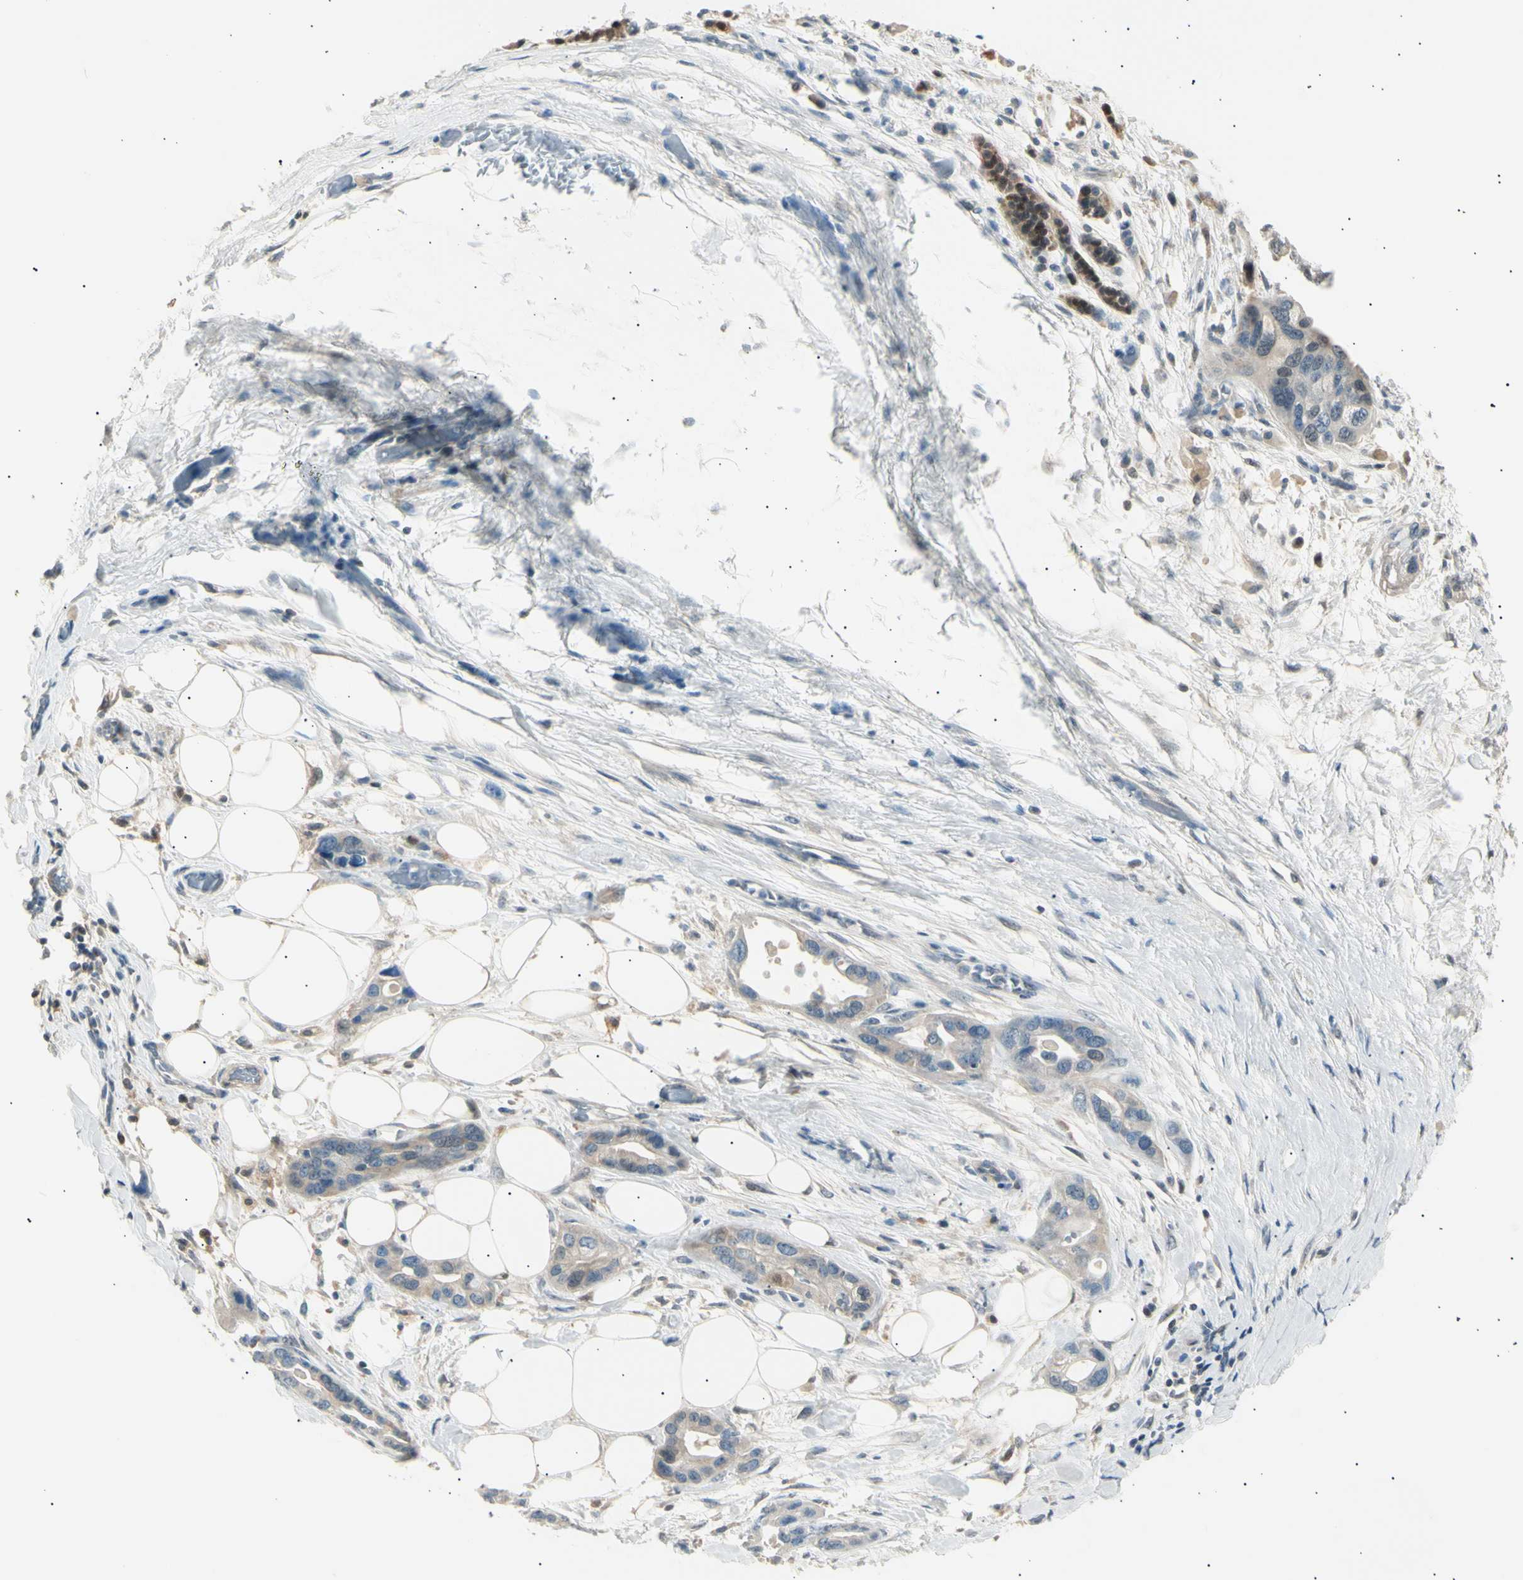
{"staining": {"intensity": "weak", "quantity": ">75%", "location": "cytoplasmic/membranous"}, "tissue": "pancreatic cancer", "cell_type": "Tumor cells", "image_type": "cancer", "snomed": [{"axis": "morphology", "description": "Adenocarcinoma, NOS"}, {"axis": "topography", "description": "Pancreas"}], "caption": "About >75% of tumor cells in adenocarcinoma (pancreatic) display weak cytoplasmic/membranous protein staining as visualized by brown immunohistochemical staining.", "gene": "LHPP", "patient": {"sex": "female", "age": 77}}